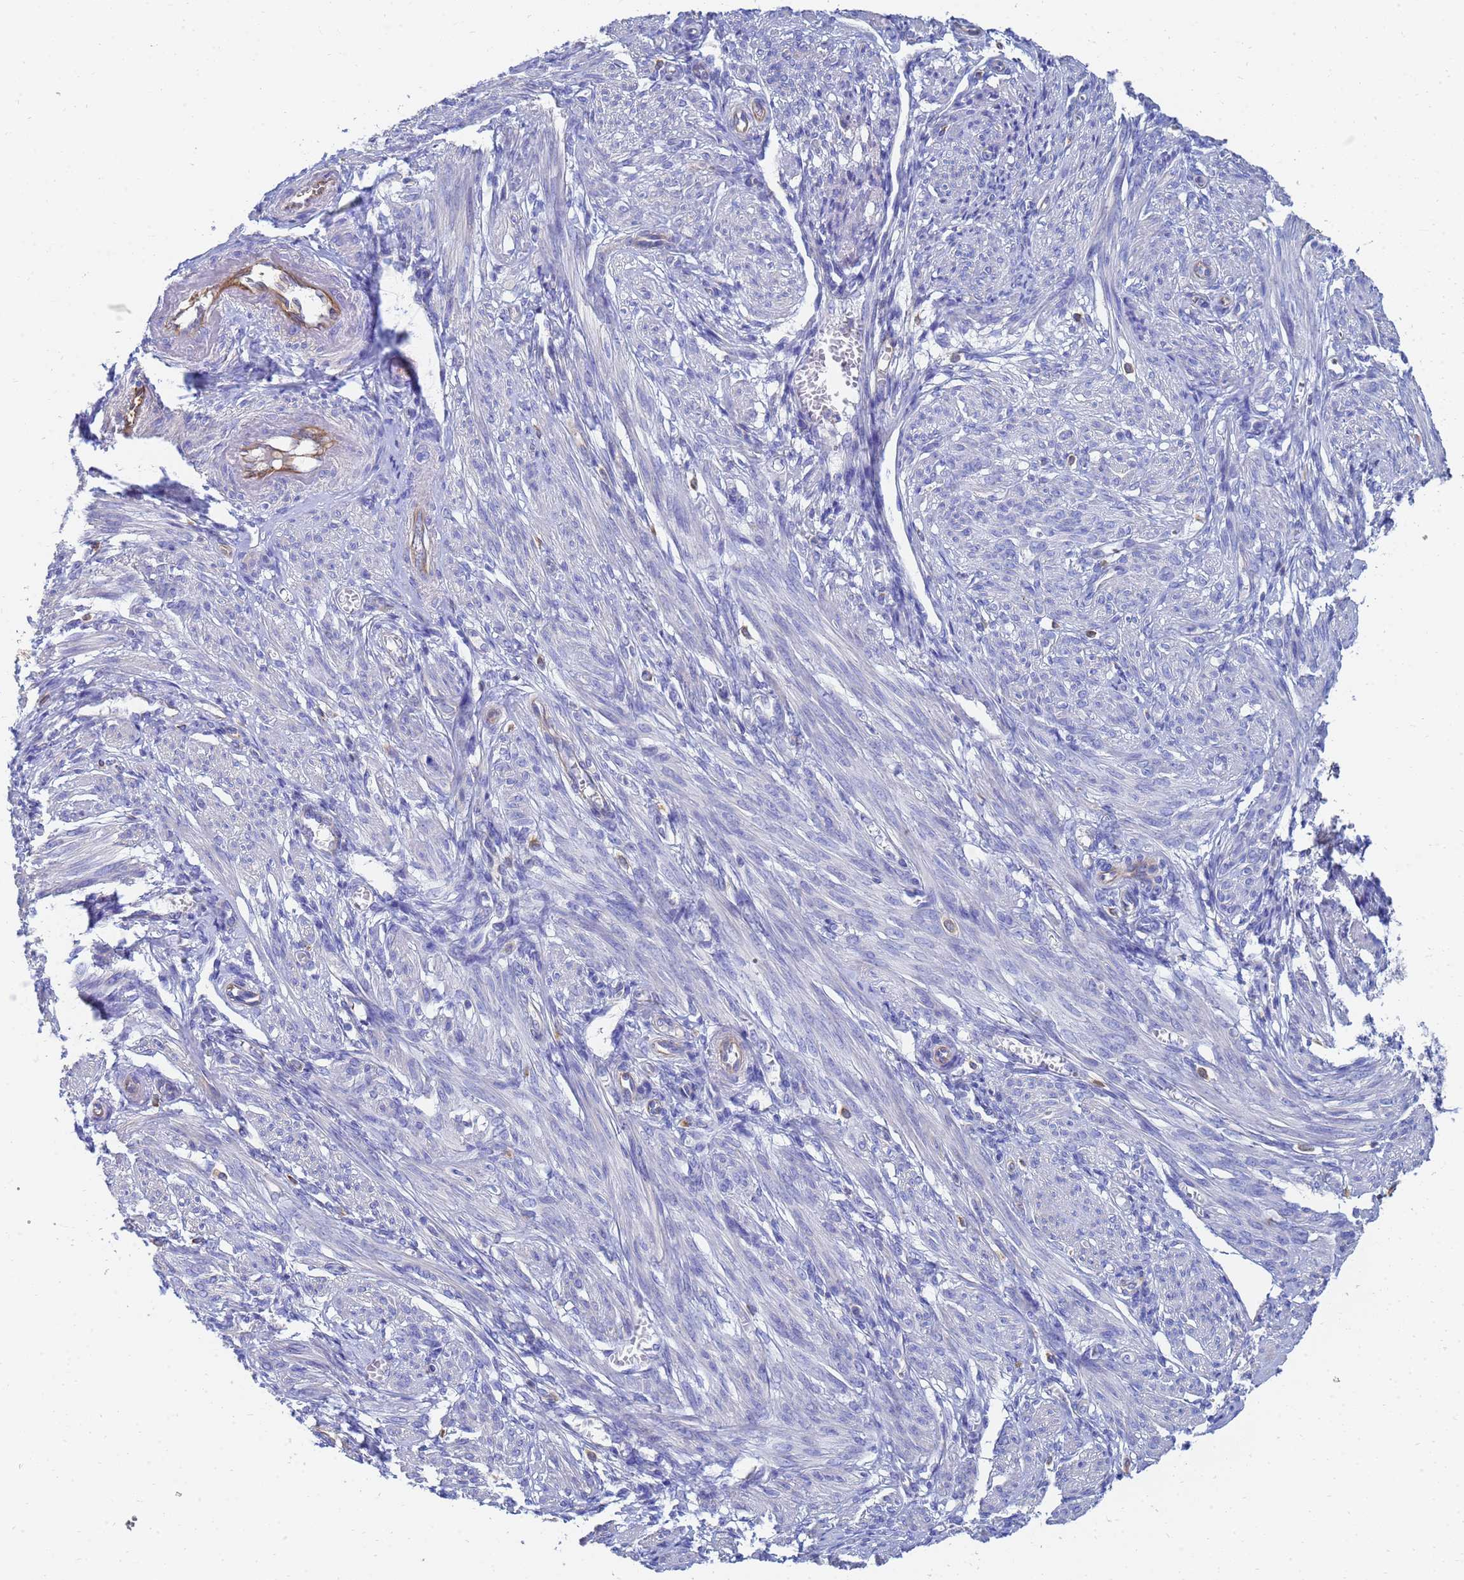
{"staining": {"intensity": "negative", "quantity": "none", "location": "none"}, "tissue": "smooth muscle", "cell_type": "Smooth muscle cells", "image_type": "normal", "snomed": [{"axis": "morphology", "description": "Normal tissue, NOS"}, {"axis": "topography", "description": "Smooth muscle"}], "caption": "High power microscopy micrograph of an immunohistochemistry histopathology image of benign smooth muscle, revealing no significant expression in smooth muscle cells. (Immunohistochemistry, brightfield microscopy, high magnification).", "gene": "GCHFR", "patient": {"sex": "female", "age": 39}}